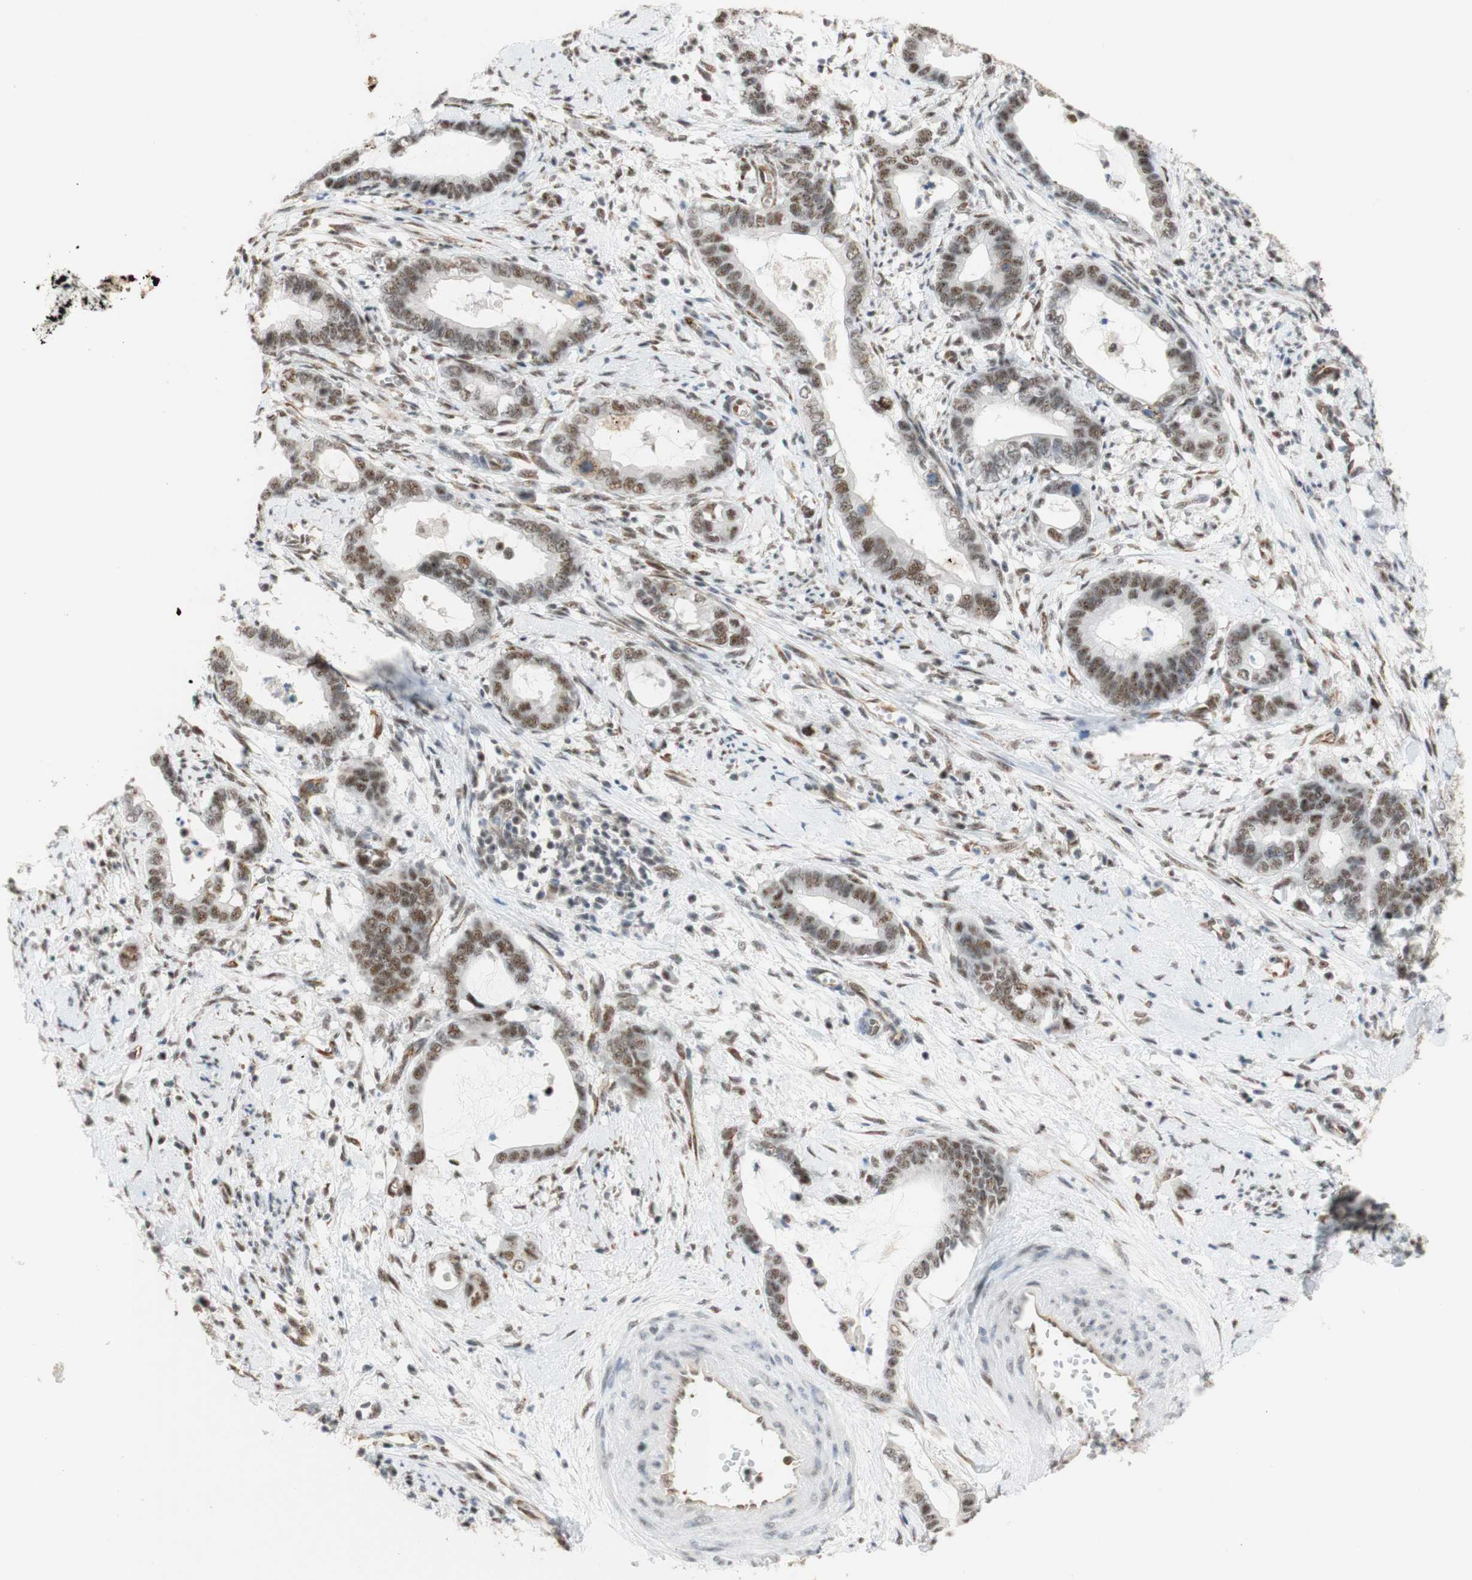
{"staining": {"intensity": "weak", "quantity": ">75%", "location": "nuclear"}, "tissue": "cervical cancer", "cell_type": "Tumor cells", "image_type": "cancer", "snomed": [{"axis": "morphology", "description": "Adenocarcinoma, NOS"}, {"axis": "topography", "description": "Cervix"}], "caption": "The histopathology image shows staining of adenocarcinoma (cervical), revealing weak nuclear protein expression (brown color) within tumor cells.", "gene": "SAP18", "patient": {"sex": "female", "age": 44}}